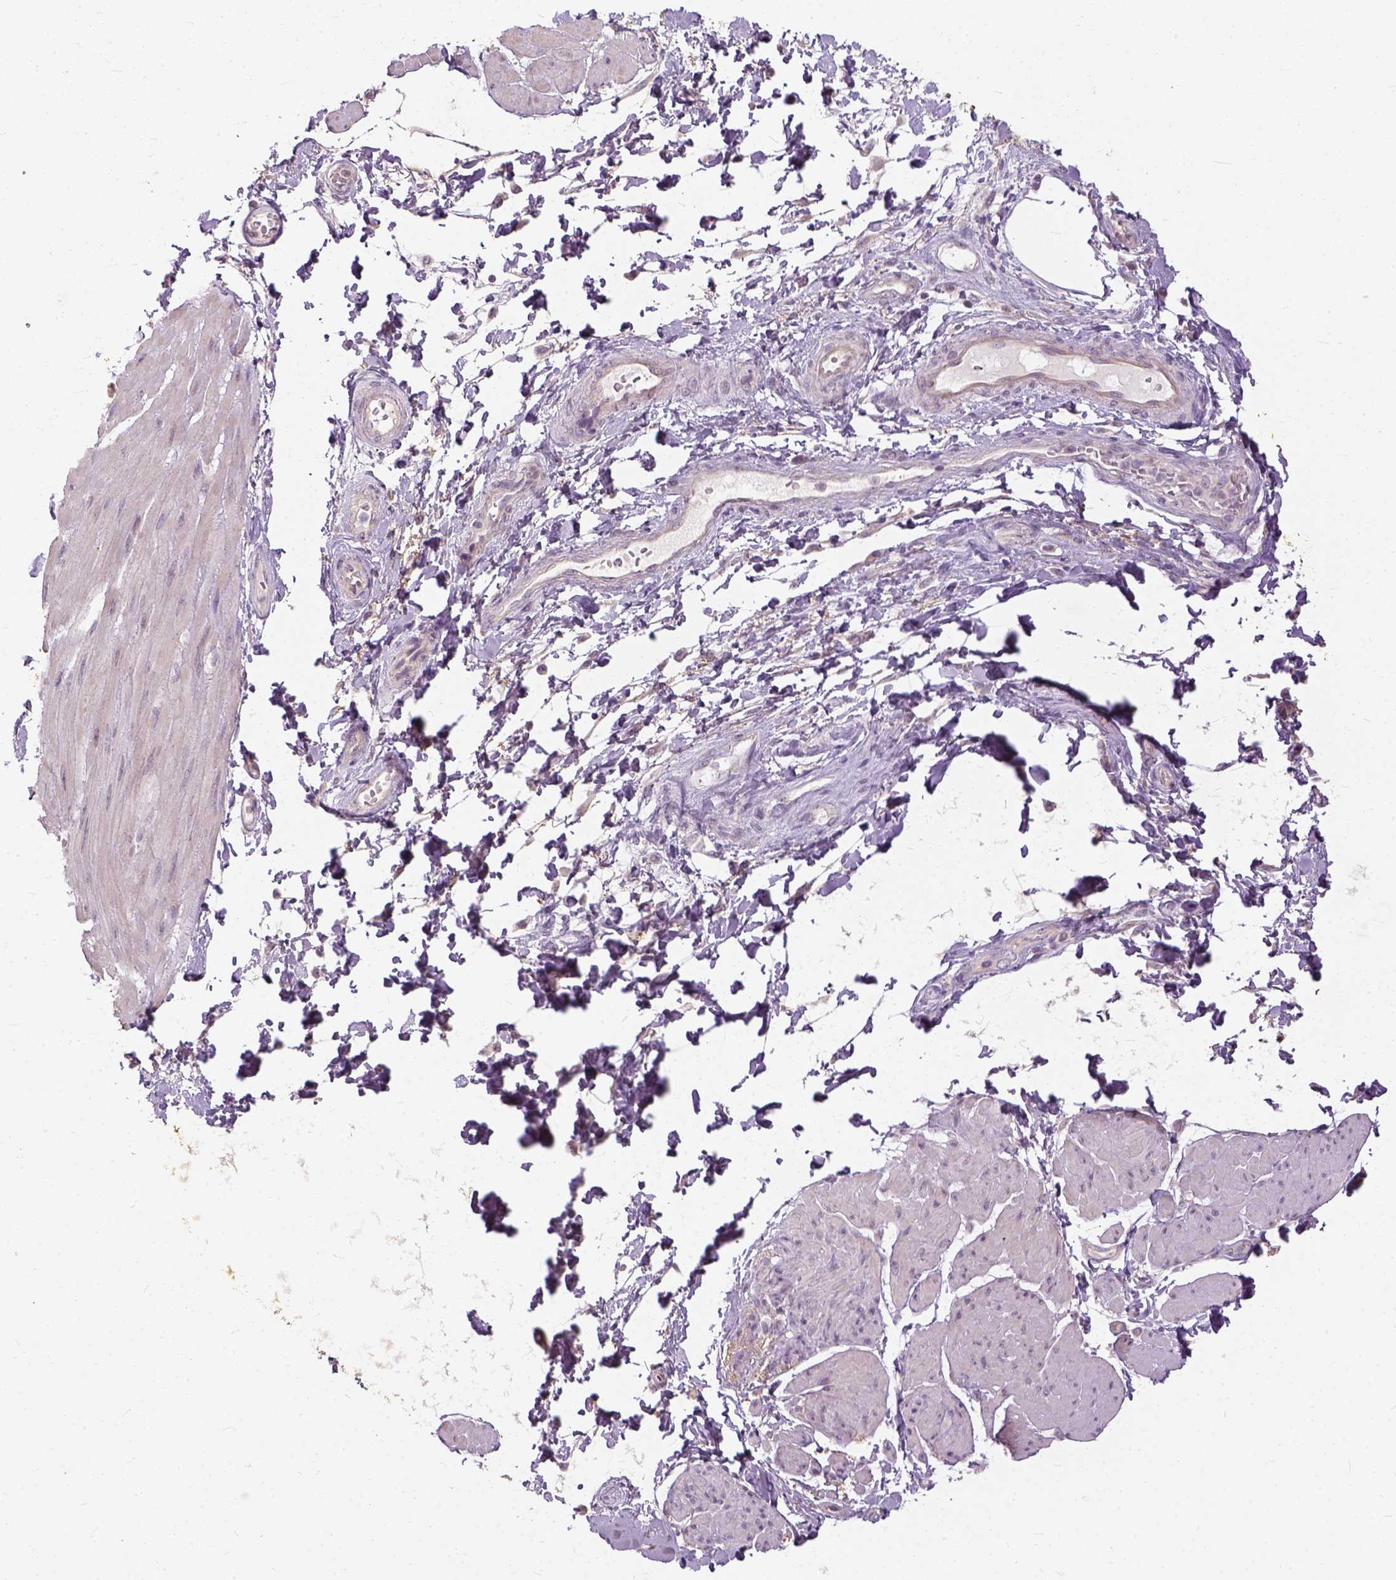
{"staining": {"intensity": "negative", "quantity": "none", "location": "none"}, "tissue": "adipose tissue", "cell_type": "Adipocytes", "image_type": "normal", "snomed": [{"axis": "morphology", "description": "Normal tissue, NOS"}, {"axis": "topography", "description": "Urinary bladder"}, {"axis": "topography", "description": "Peripheral nerve tissue"}], "caption": "IHC histopathology image of unremarkable adipose tissue: adipose tissue stained with DAB (3,3'-diaminobenzidine) shows no significant protein staining in adipocytes.", "gene": "ANO2", "patient": {"sex": "female", "age": 60}}